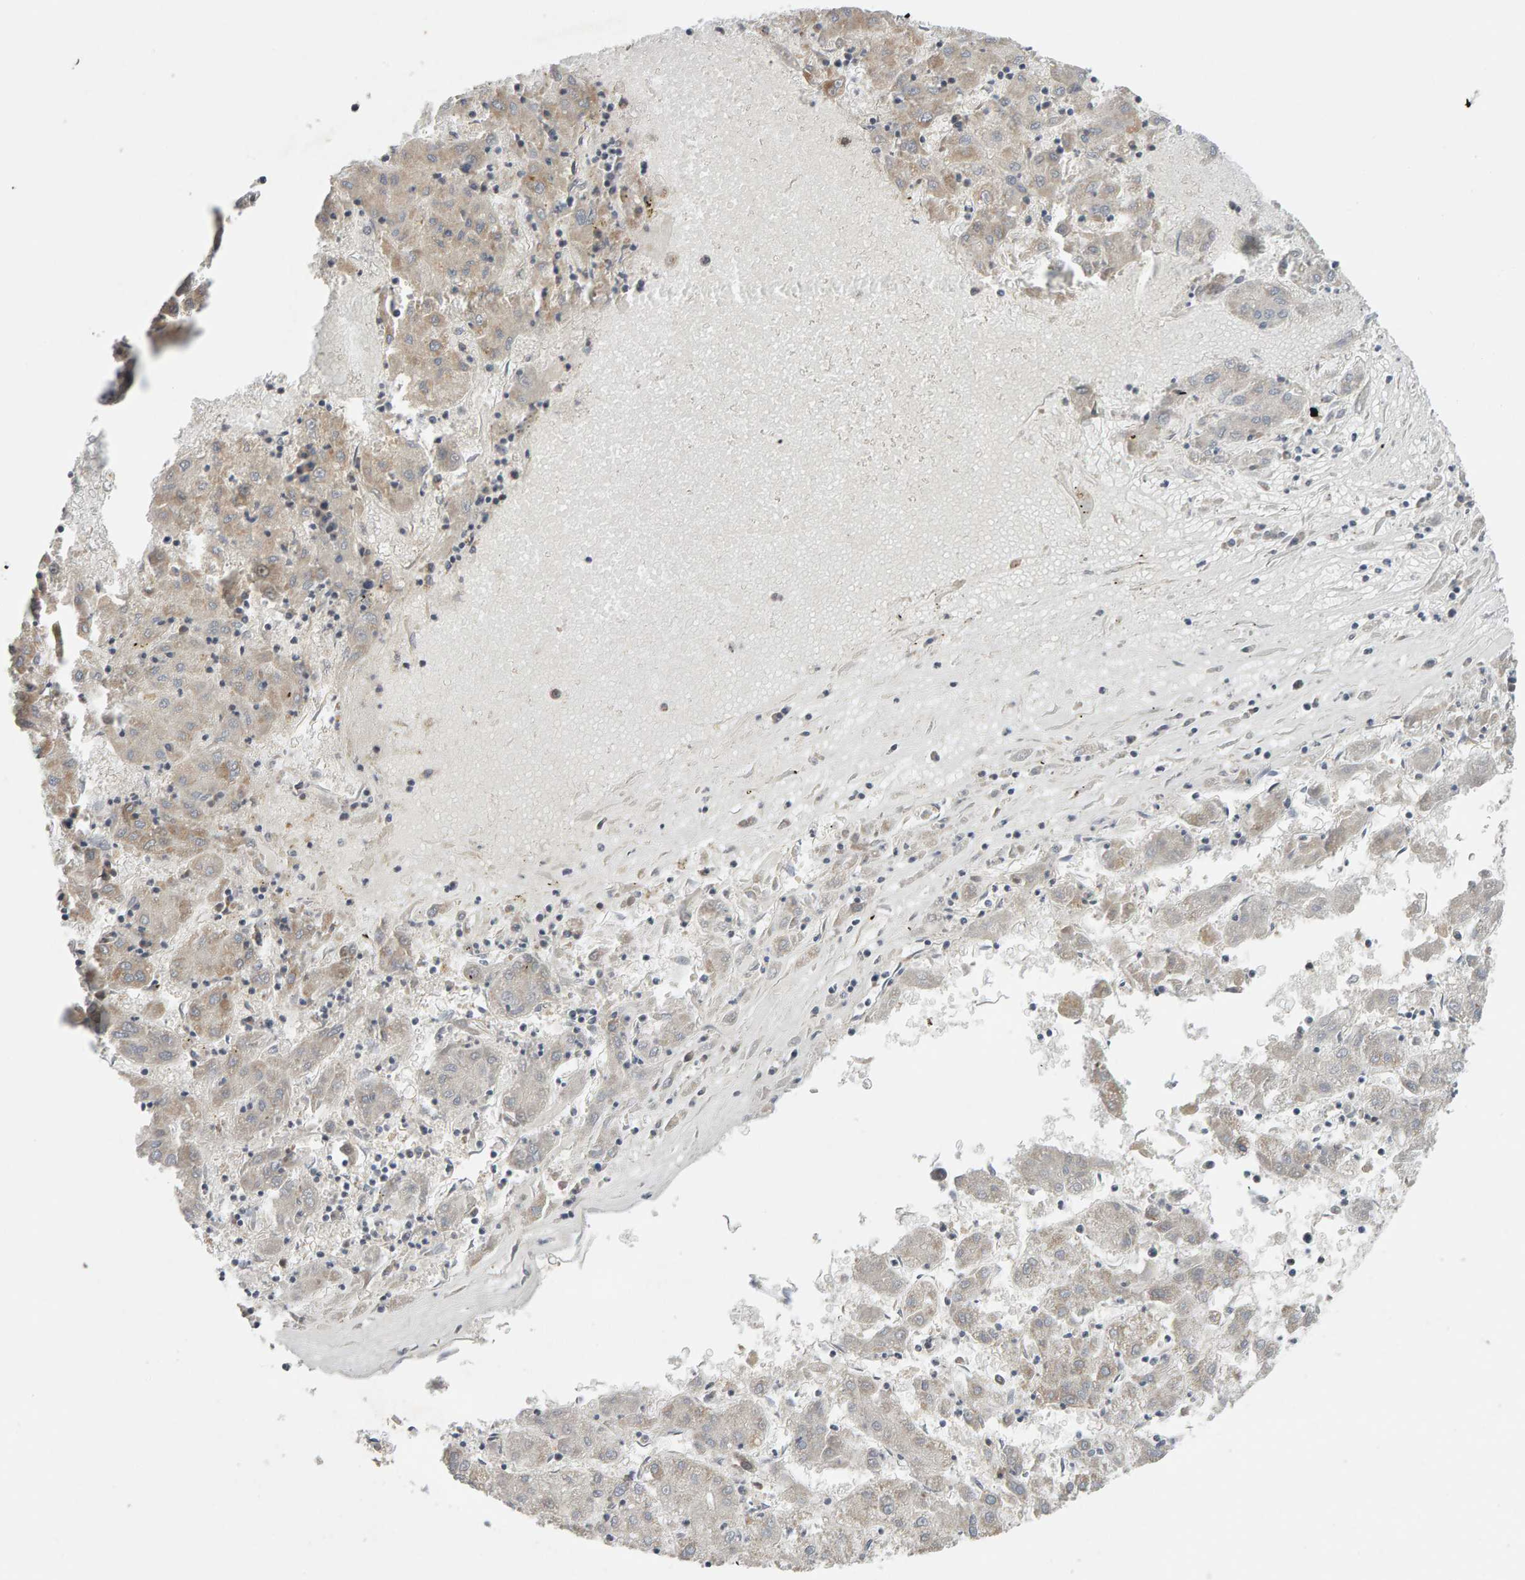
{"staining": {"intensity": "negative", "quantity": "none", "location": "none"}, "tissue": "liver cancer", "cell_type": "Tumor cells", "image_type": "cancer", "snomed": [{"axis": "morphology", "description": "Carcinoma, Hepatocellular, NOS"}, {"axis": "topography", "description": "Liver"}], "caption": "Liver hepatocellular carcinoma was stained to show a protein in brown. There is no significant expression in tumor cells.", "gene": "DNAJC7", "patient": {"sex": "male", "age": 72}}